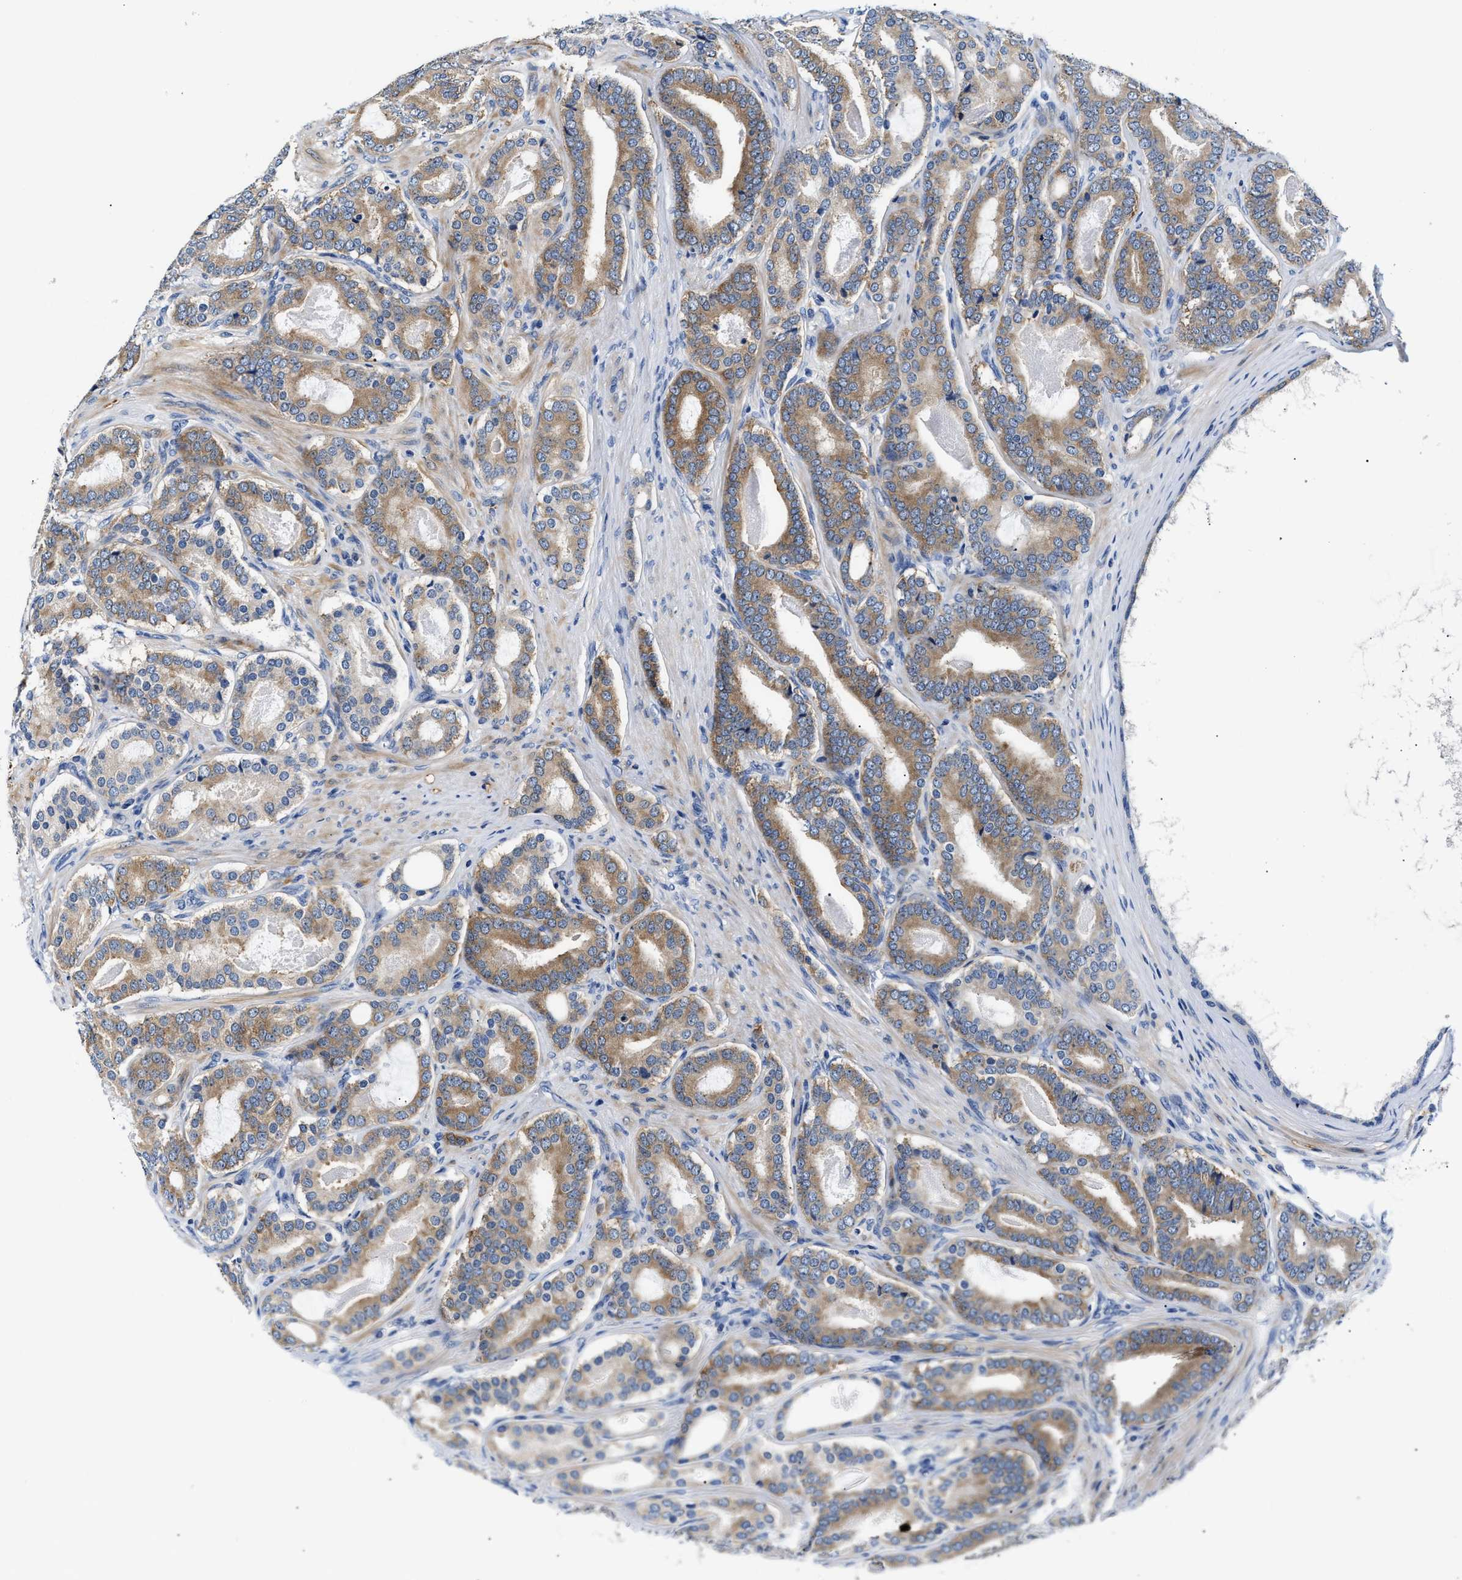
{"staining": {"intensity": "moderate", "quantity": ">75%", "location": "cytoplasmic/membranous"}, "tissue": "prostate cancer", "cell_type": "Tumor cells", "image_type": "cancer", "snomed": [{"axis": "morphology", "description": "Adenocarcinoma, High grade"}, {"axis": "topography", "description": "Prostate"}], "caption": "Brown immunohistochemical staining in human adenocarcinoma (high-grade) (prostate) exhibits moderate cytoplasmic/membranous expression in about >75% of tumor cells.", "gene": "TUT7", "patient": {"sex": "male", "age": 60}}